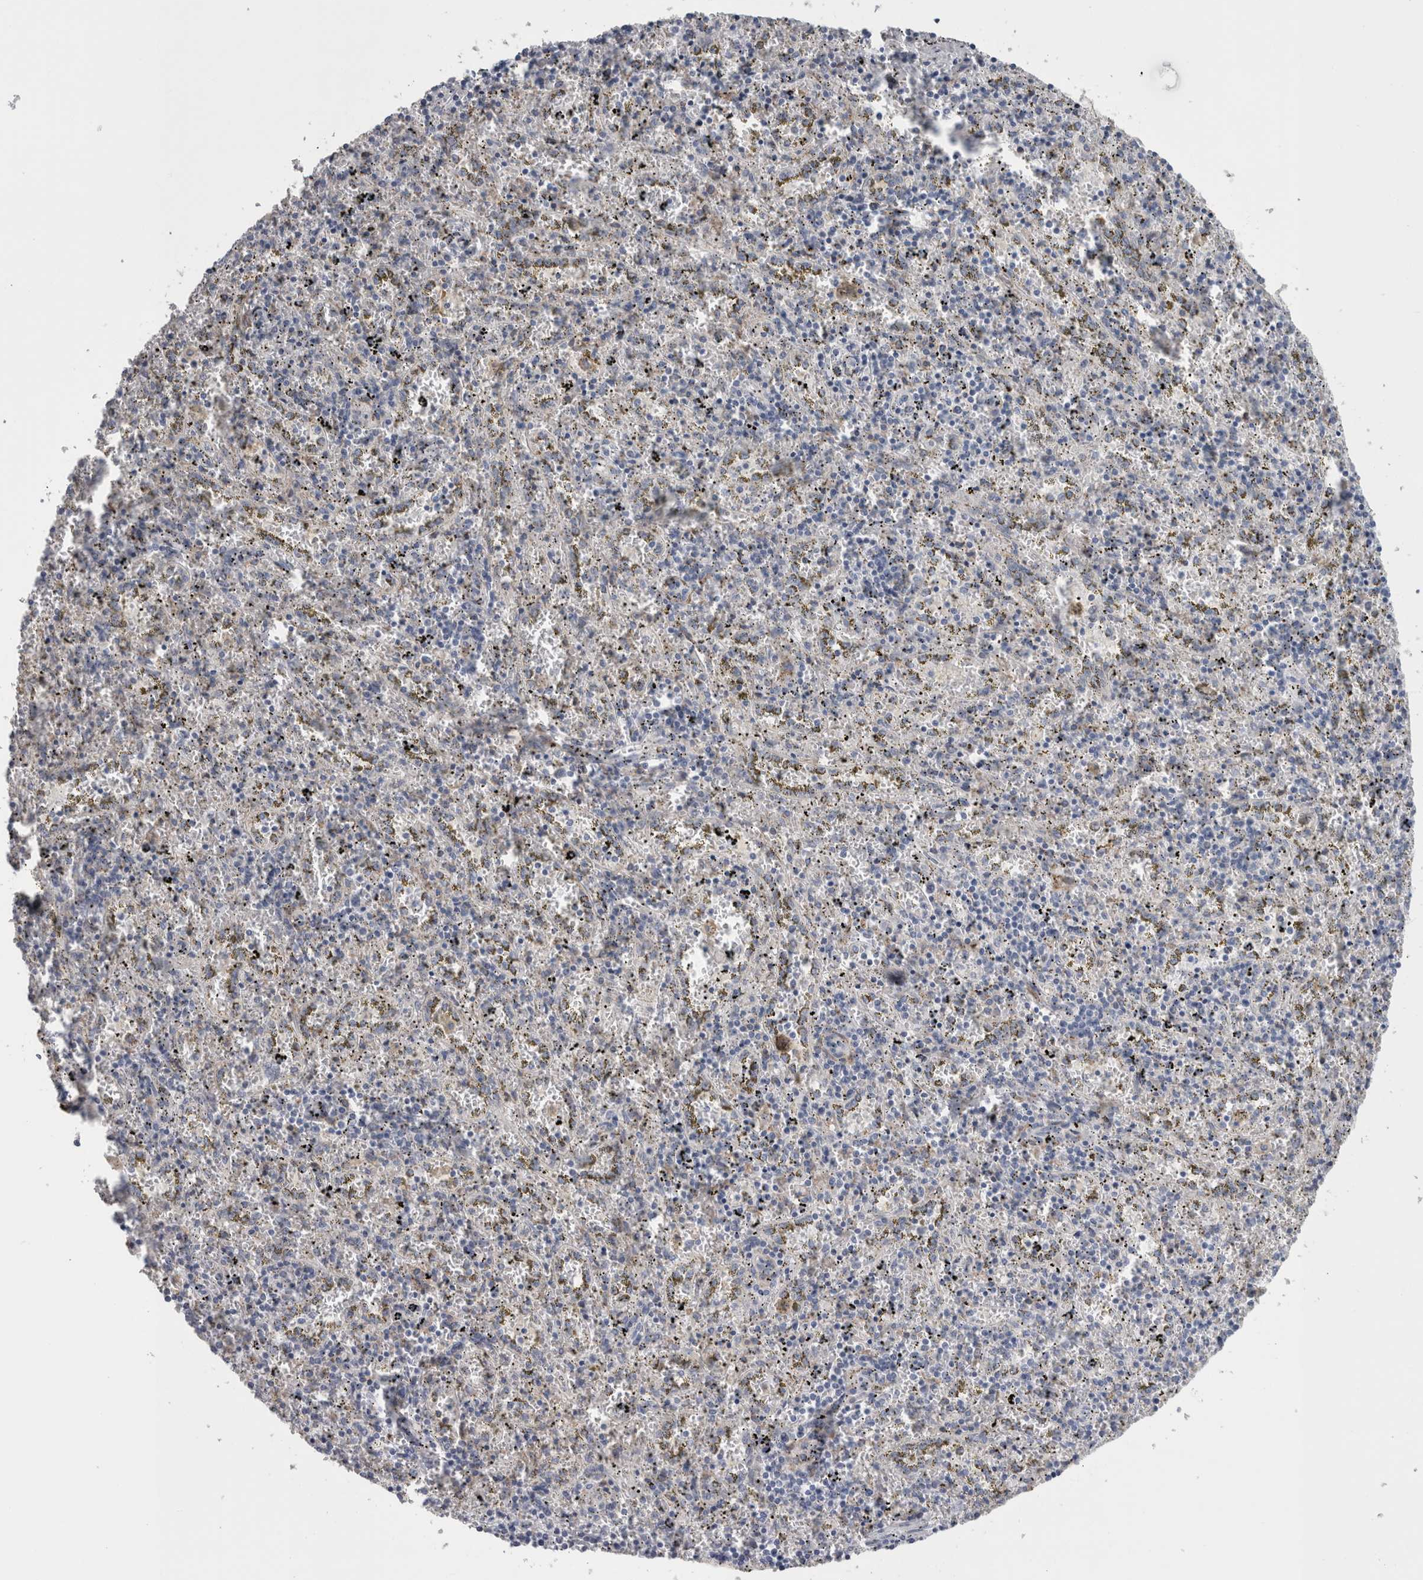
{"staining": {"intensity": "negative", "quantity": "none", "location": "none"}, "tissue": "spleen", "cell_type": "Cells in red pulp", "image_type": "normal", "snomed": [{"axis": "morphology", "description": "Normal tissue, NOS"}, {"axis": "topography", "description": "Spleen"}], "caption": "Cells in red pulp are negative for protein expression in unremarkable human spleen. (Stains: DAB immunohistochemistry with hematoxylin counter stain, Microscopy: brightfield microscopy at high magnification).", "gene": "GDAP1", "patient": {"sex": "male", "age": 11}}